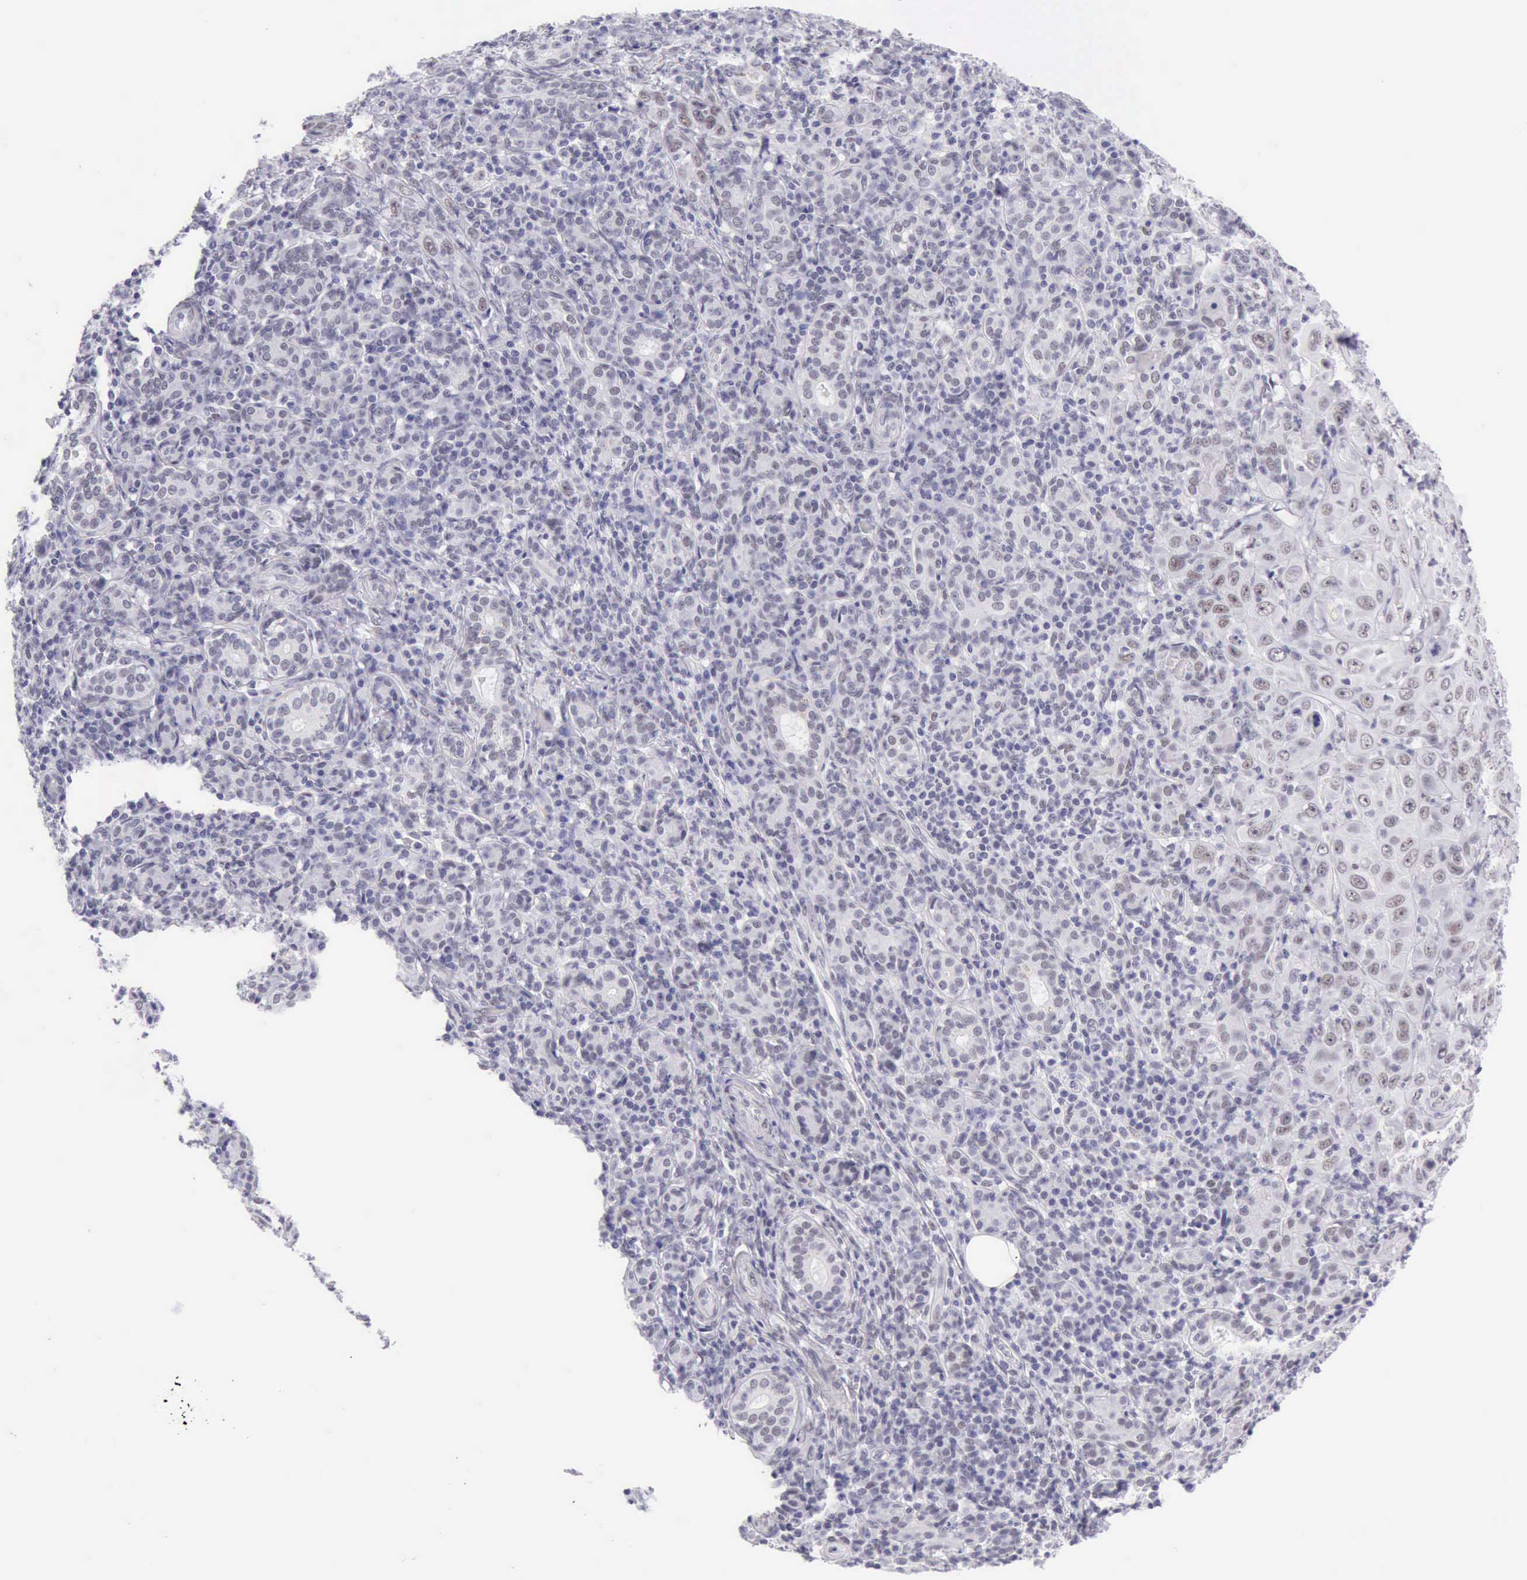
{"staining": {"intensity": "negative", "quantity": "none", "location": "none"}, "tissue": "skin cancer", "cell_type": "Tumor cells", "image_type": "cancer", "snomed": [{"axis": "morphology", "description": "Squamous cell carcinoma, NOS"}, {"axis": "topography", "description": "Skin"}], "caption": "Skin cancer (squamous cell carcinoma) stained for a protein using IHC displays no staining tumor cells.", "gene": "EP300", "patient": {"sex": "male", "age": 84}}